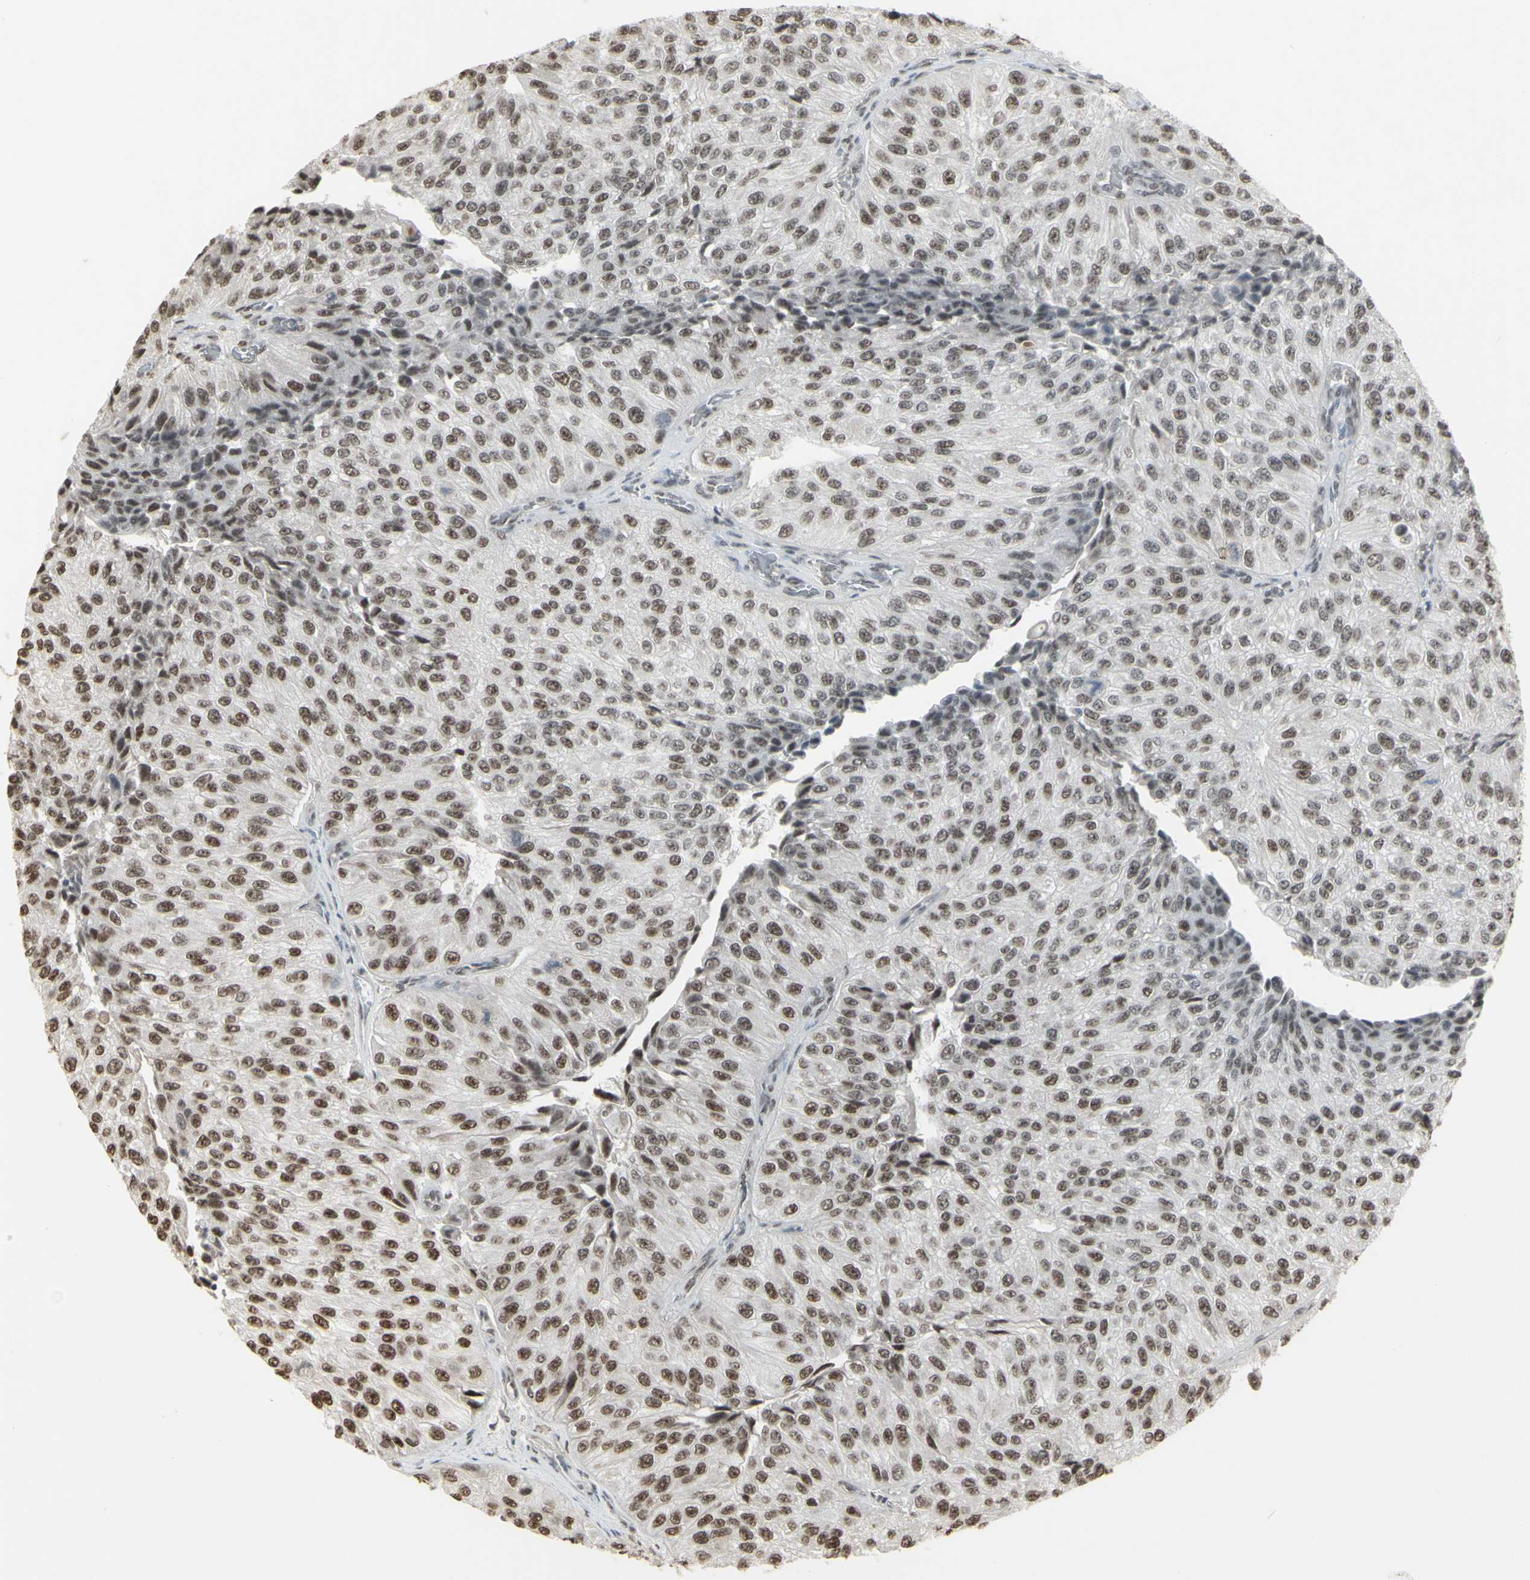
{"staining": {"intensity": "weak", "quantity": ">75%", "location": "nuclear"}, "tissue": "urothelial cancer", "cell_type": "Tumor cells", "image_type": "cancer", "snomed": [{"axis": "morphology", "description": "Urothelial carcinoma, High grade"}, {"axis": "topography", "description": "Kidney"}, {"axis": "topography", "description": "Urinary bladder"}], "caption": "DAB immunohistochemical staining of human urothelial cancer demonstrates weak nuclear protein expression in approximately >75% of tumor cells.", "gene": "TRIM28", "patient": {"sex": "male", "age": 77}}